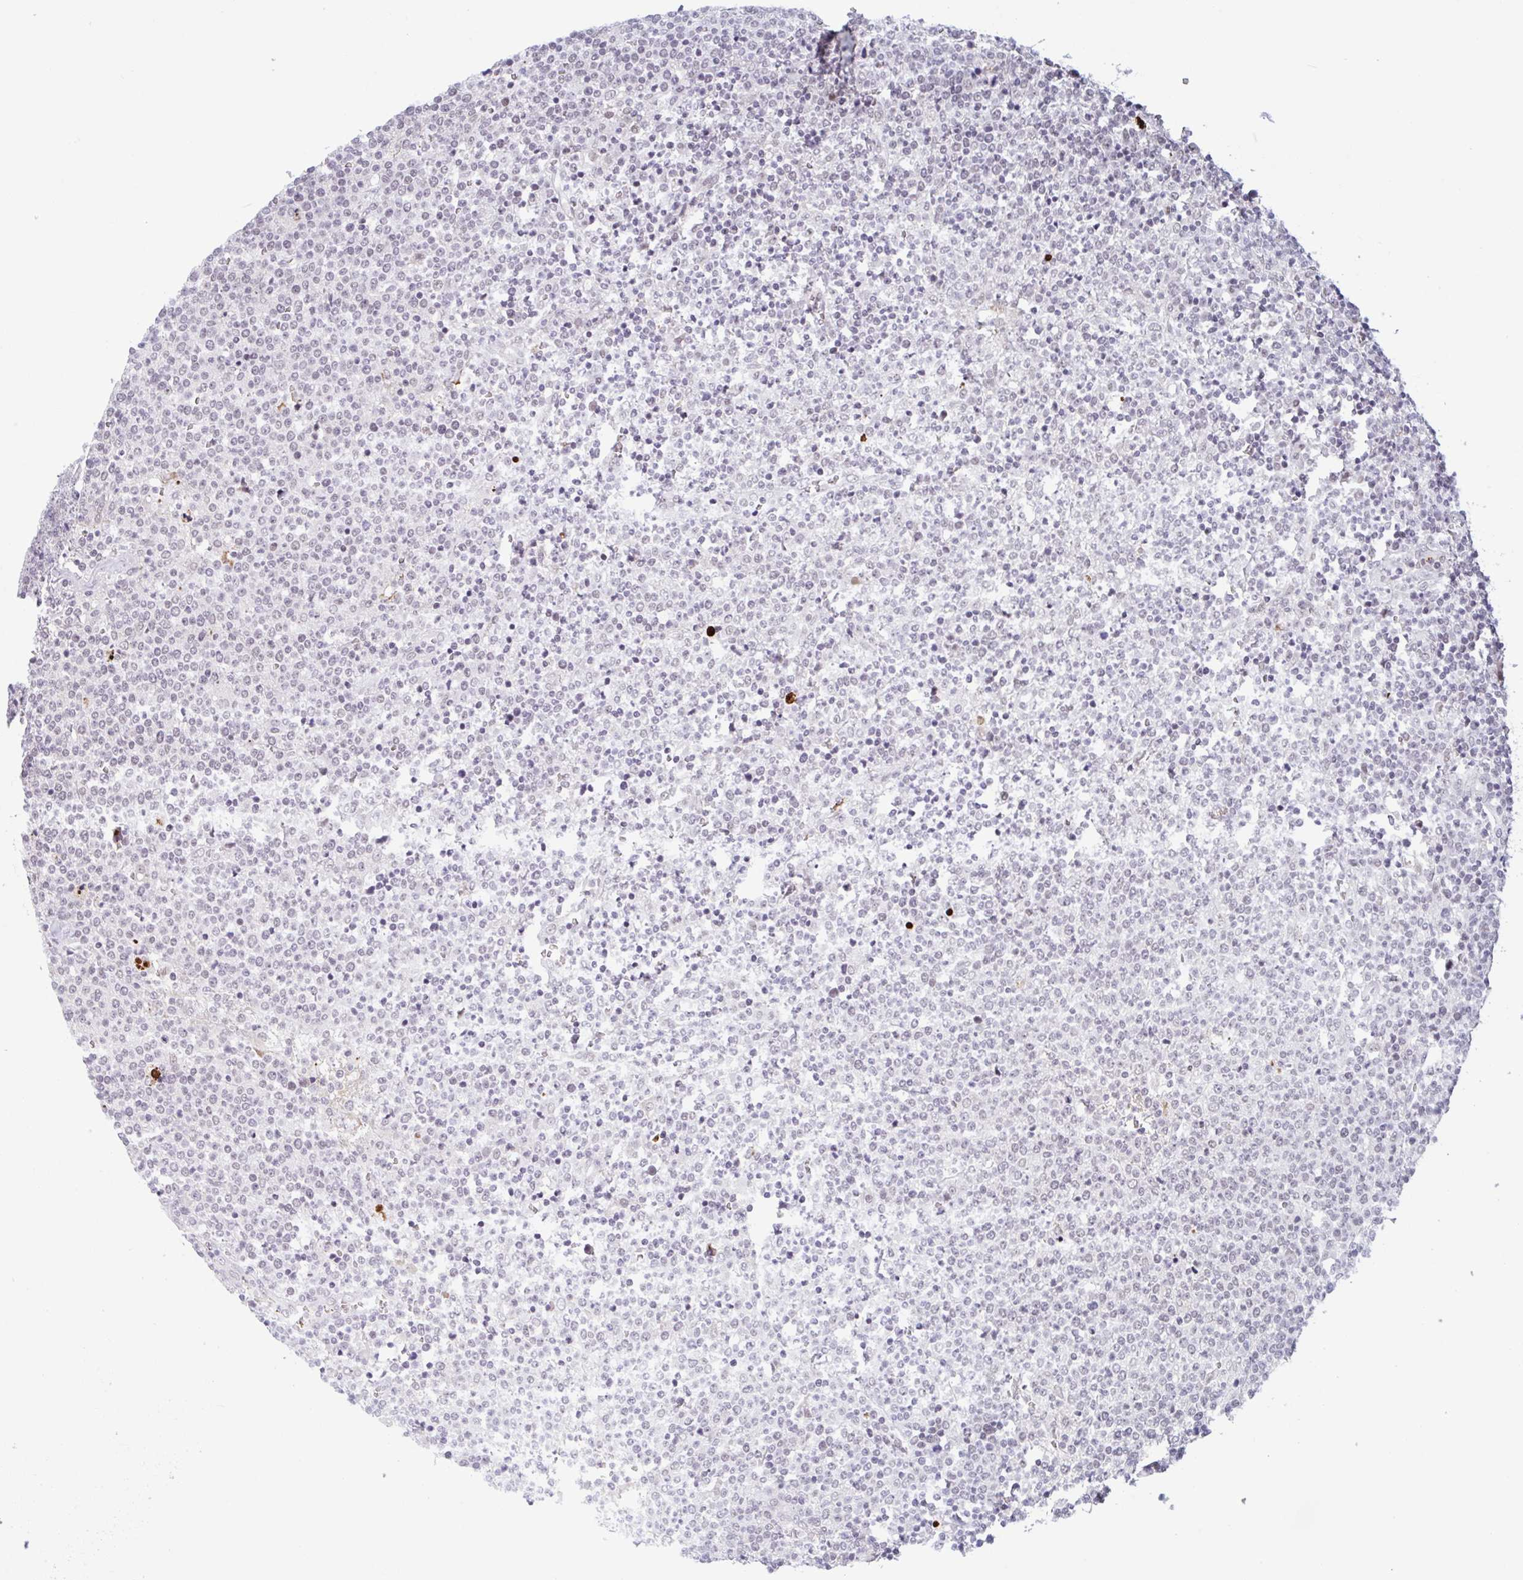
{"staining": {"intensity": "weak", "quantity": "25%-75%", "location": "nuclear"}, "tissue": "lymphoma", "cell_type": "Tumor cells", "image_type": "cancer", "snomed": [{"axis": "morphology", "description": "Malignant lymphoma, non-Hodgkin's type, High grade"}, {"axis": "topography", "description": "Lymph node"}], "caption": "Weak nuclear expression for a protein is appreciated in about 25%-75% of tumor cells of lymphoma using immunohistochemistry.", "gene": "PLG", "patient": {"sex": "male", "age": 61}}